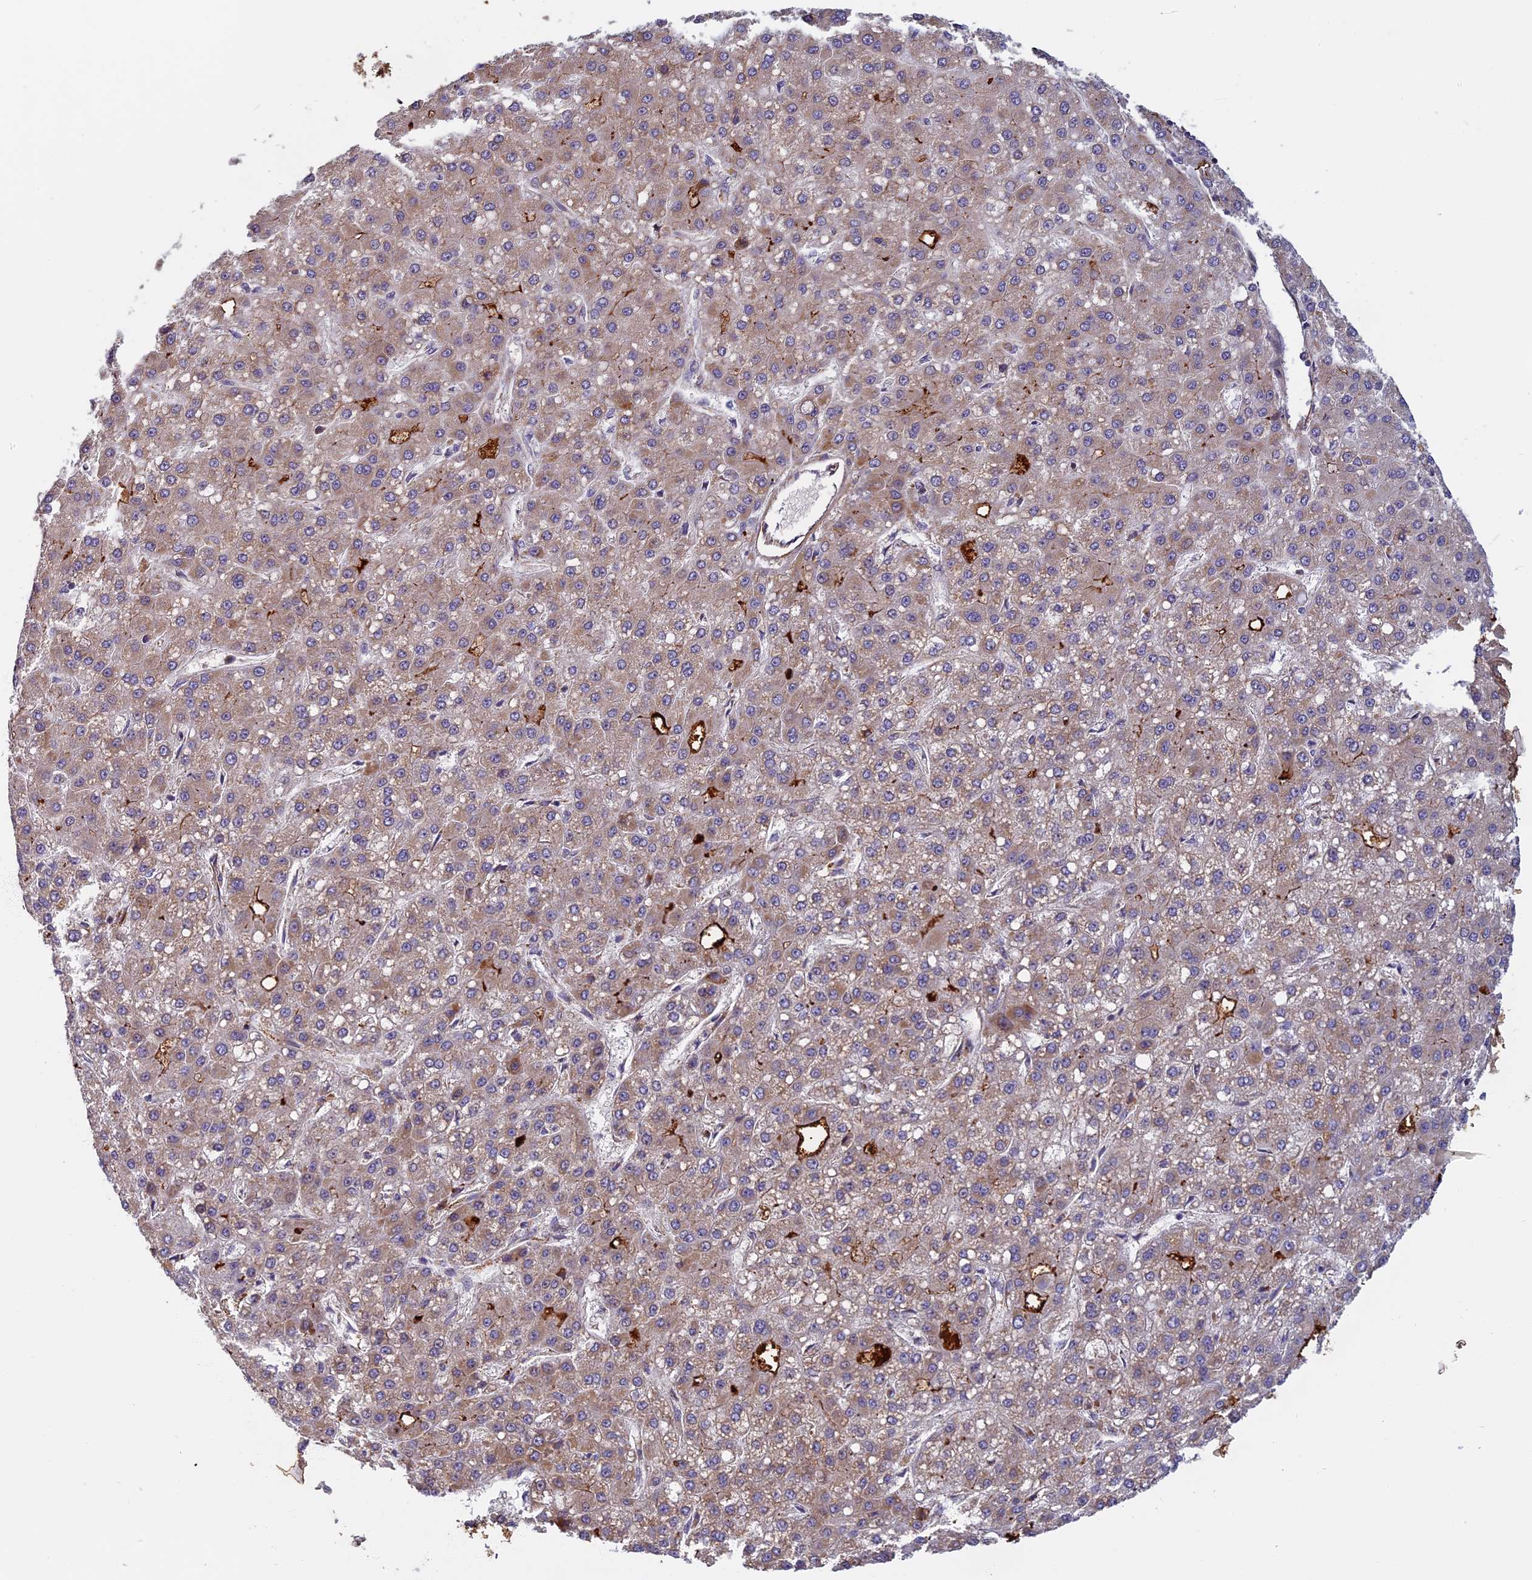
{"staining": {"intensity": "strong", "quantity": "<25%", "location": "cytoplasmic/membranous"}, "tissue": "liver cancer", "cell_type": "Tumor cells", "image_type": "cancer", "snomed": [{"axis": "morphology", "description": "Carcinoma, Hepatocellular, NOS"}, {"axis": "topography", "description": "Liver"}], "caption": "Strong cytoplasmic/membranous protein positivity is seen in approximately <25% of tumor cells in liver hepatocellular carcinoma. The staining is performed using DAB brown chromogen to label protein expression. The nuclei are counter-stained blue using hematoxylin.", "gene": "EDAR", "patient": {"sex": "male", "age": 67}}